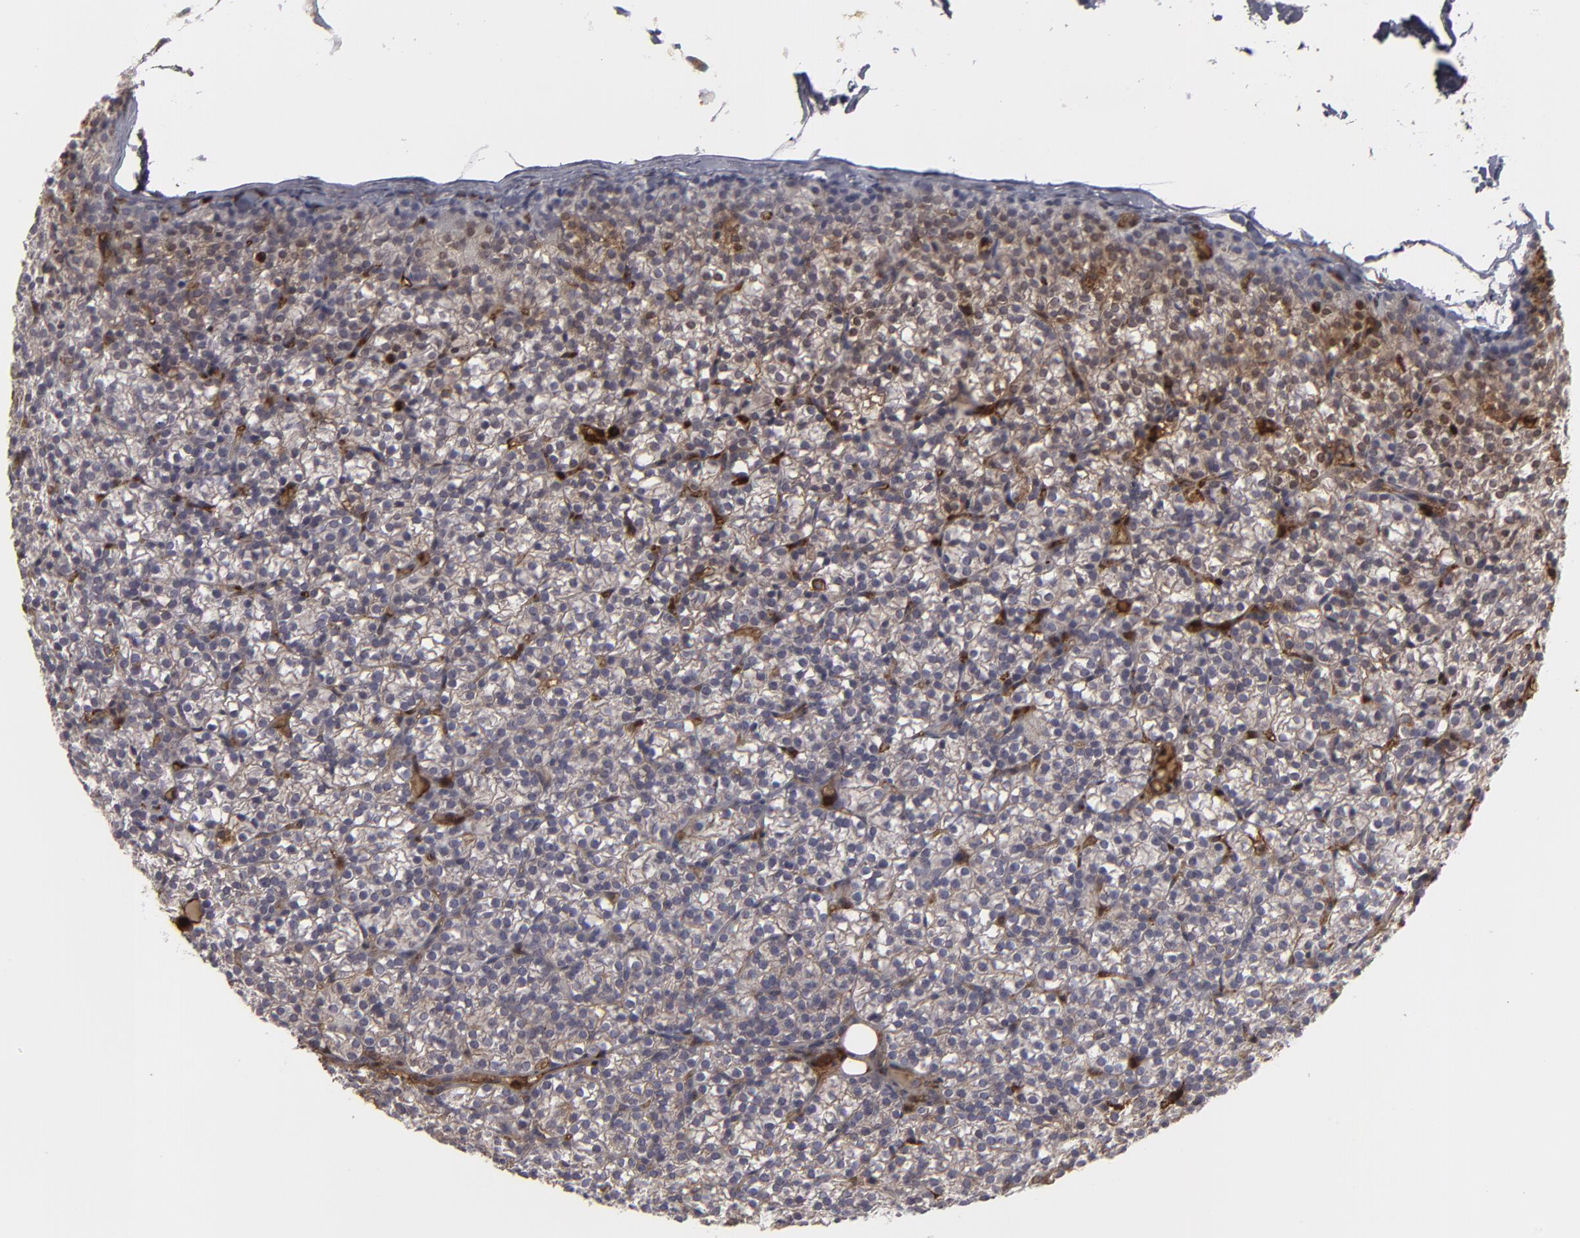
{"staining": {"intensity": "weak", "quantity": "25%-75%", "location": "cytoplasmic/membranous"}, "tissue": "parathyroid gland", "cell_type": "Glandular cells", "image_type": "normal", "snomed": [{"axis": "morphology", "description": "Normal tissue, NOS"}, {"axis": "topography", "description": "Parathyroid gland"}], "caption": "Immunohistochemistry of benign human parathyroid gland reveals low levels of weak cytoplasmic/membranous staining in about 25%-75% of glandular cells.", "gene": "LRG1", "patient": {"sex": "female", "age": 17}}